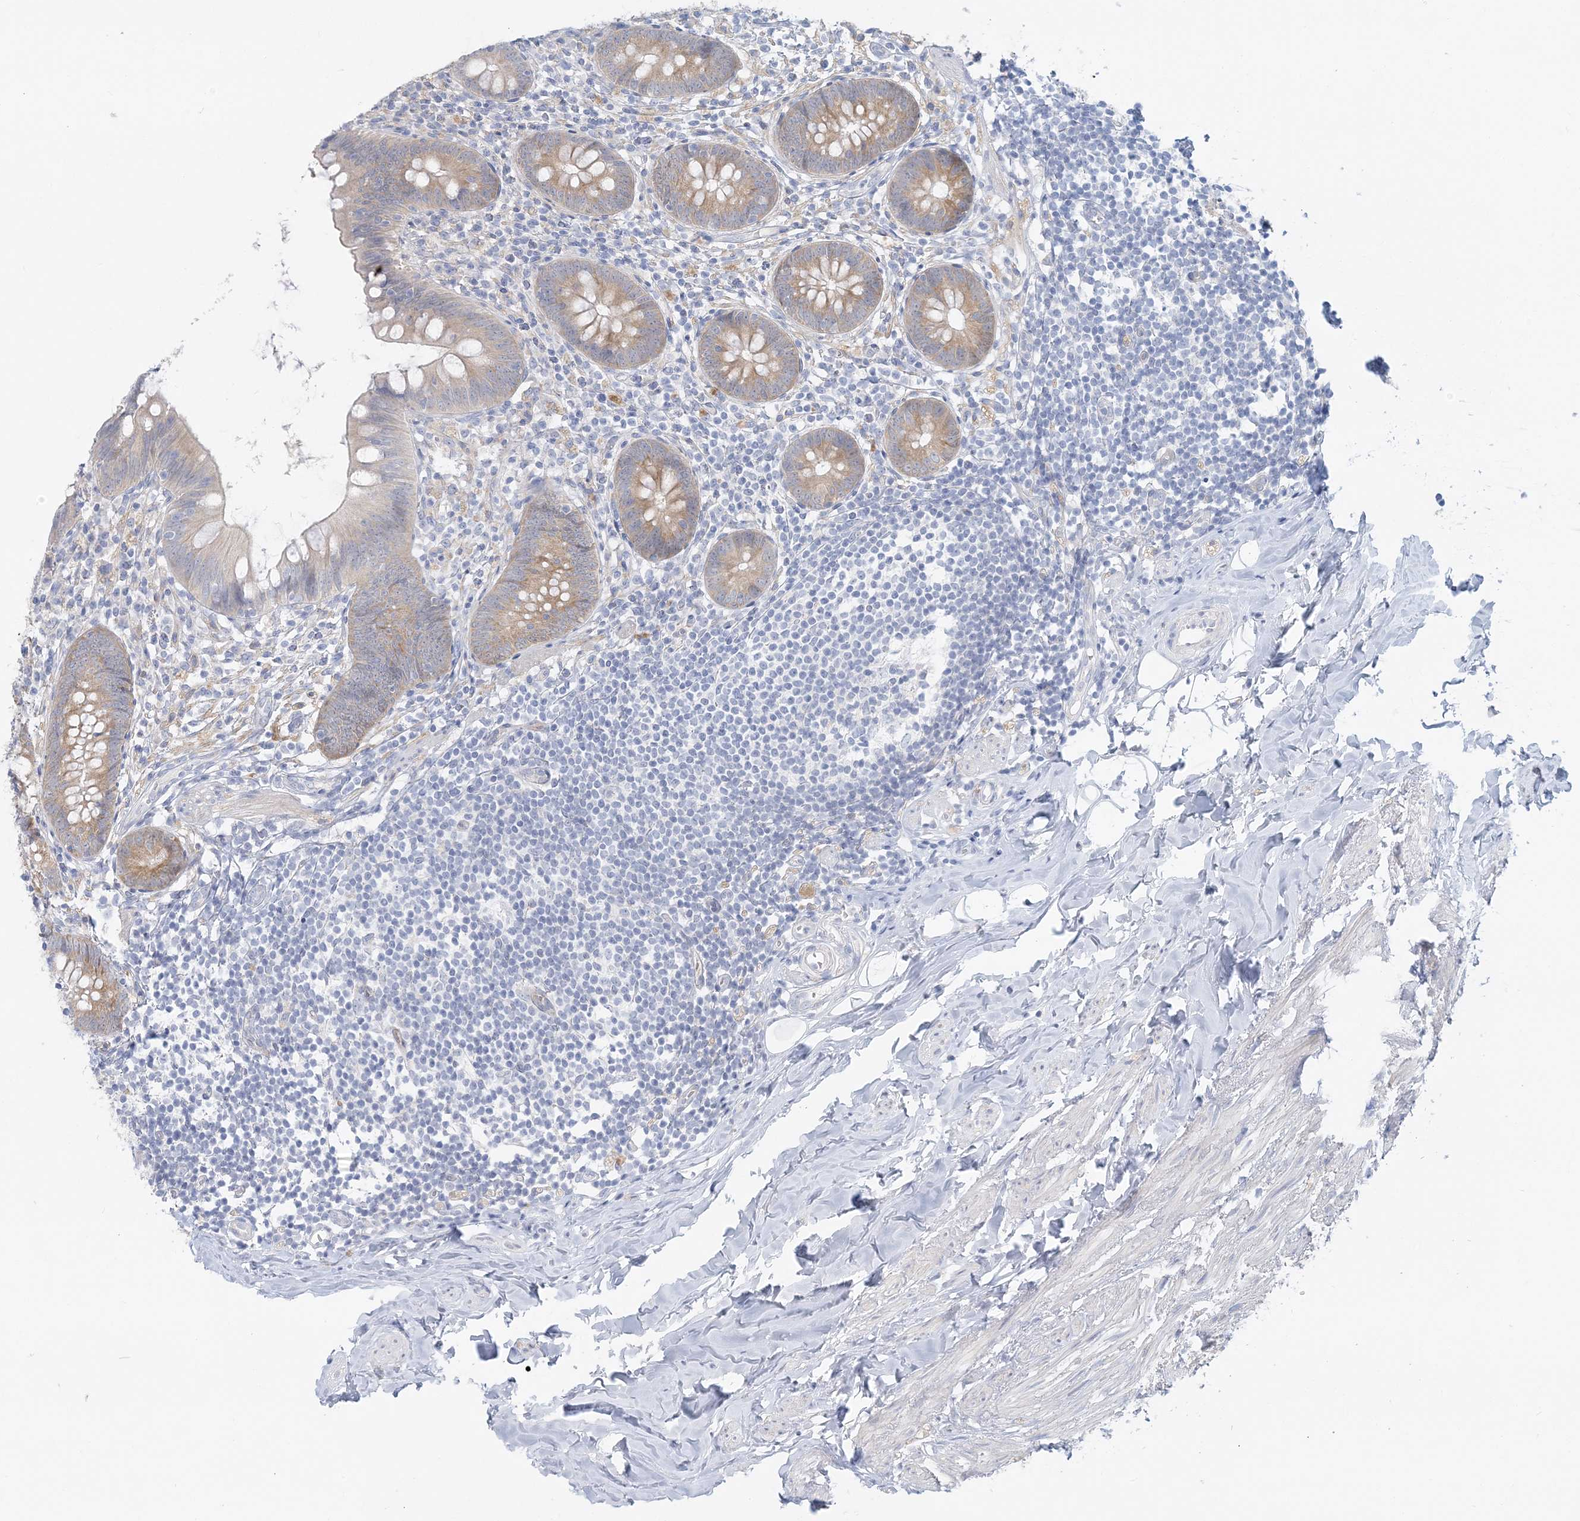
{"staining": {"intensity": "moderate", "quantity": "25%-75%", "location": "cytoplasmic/membranous"}, "tissue": "appendix", "cell_type": "Glandular cells", "image_type": "normal", "snomed": [{"axis": "morphology", "description": "Normal tissue, NOS"}, {"axis": "topography", "description": "Appendix"}], "caption": "This image demonstrates immunohistochemistry (IHC) staining of normal appendix, with medium moderate cytoplasmic/membranous staining in about 25%-75% of glandular cells.", "gene": "ENSG00000288637", "patient": {"sex": "female", "age": 62}}